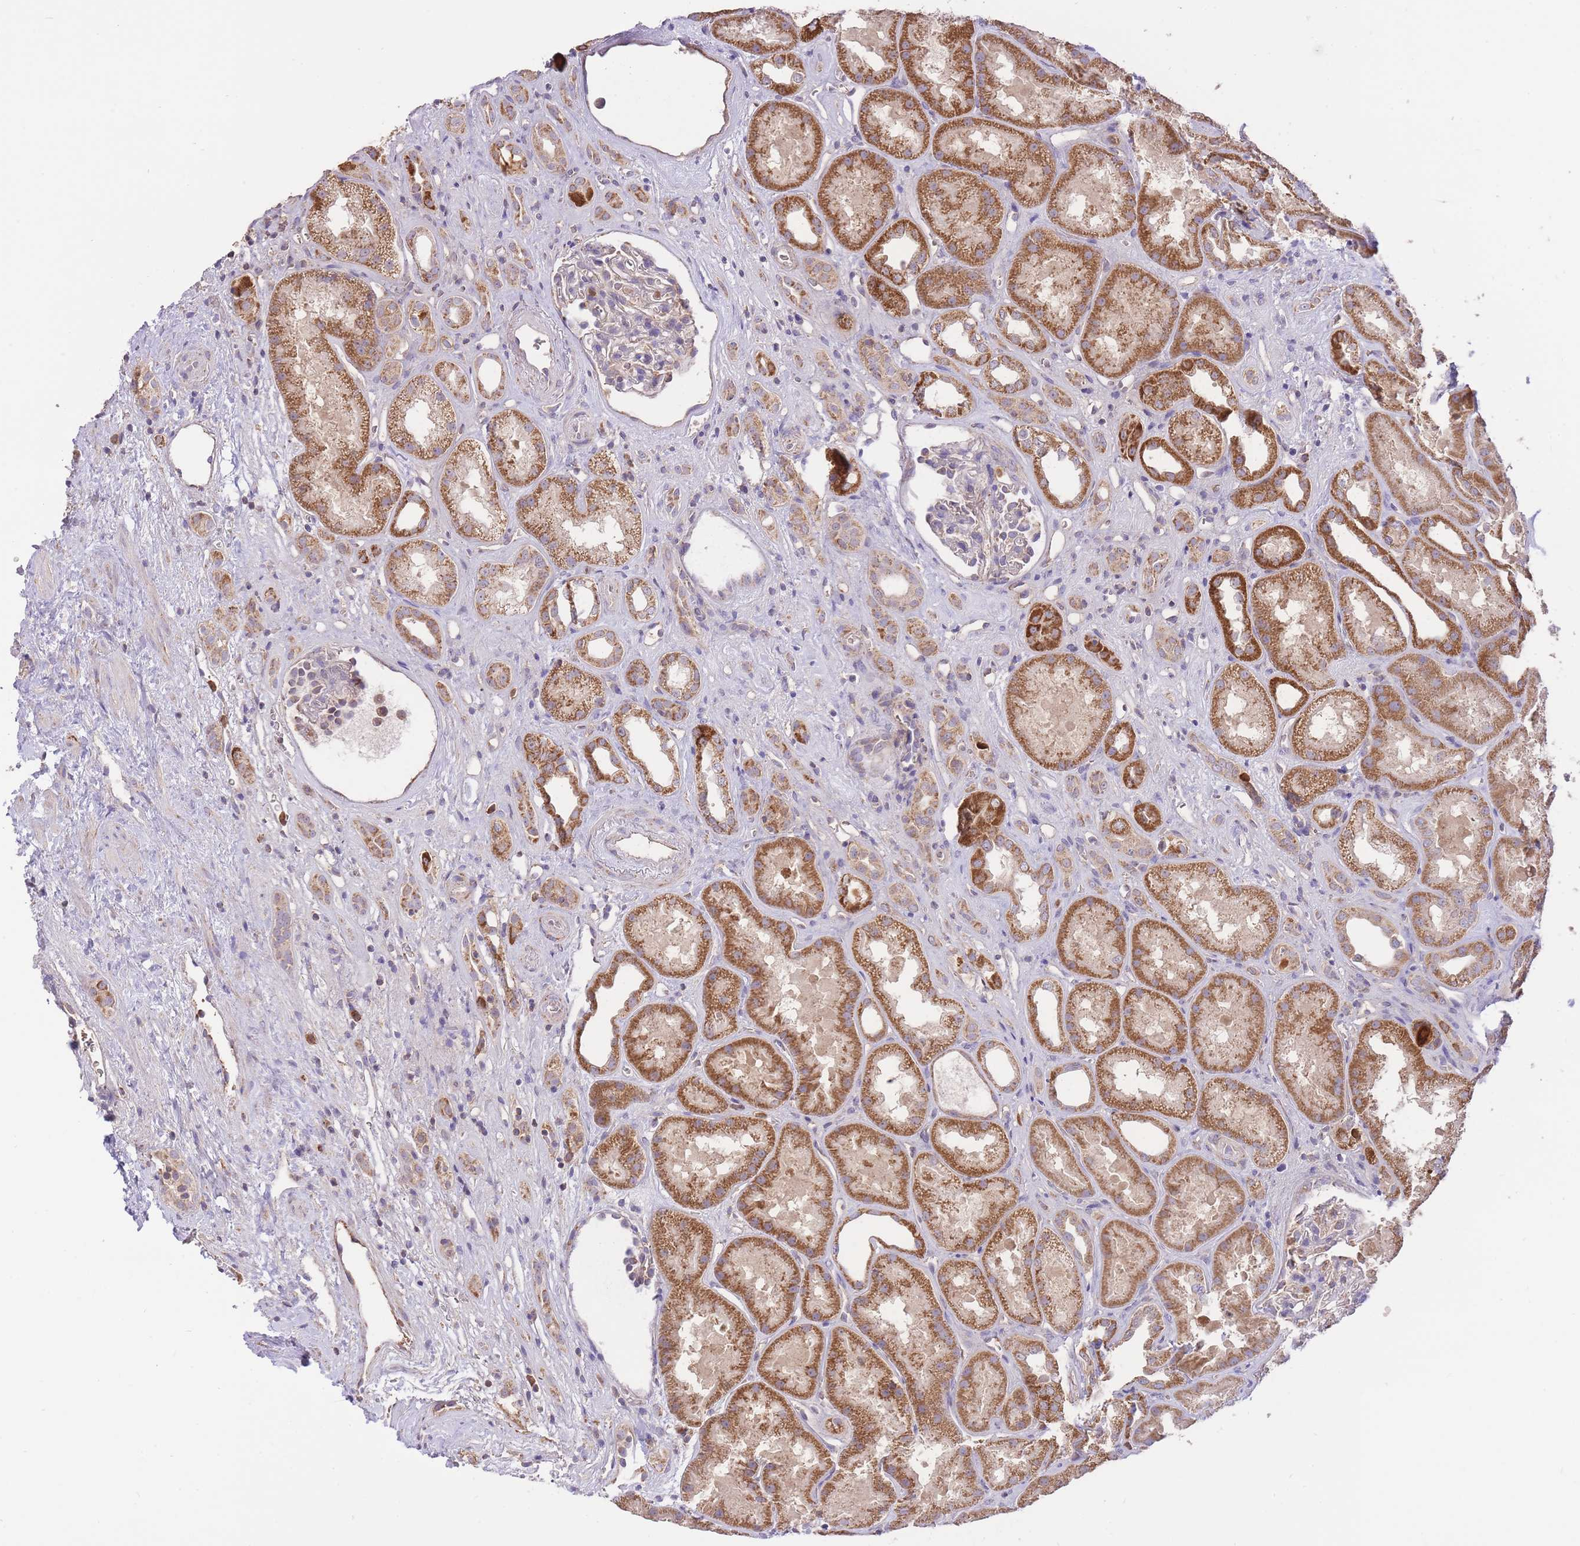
{"staining": {"intensity": "negative", "quantity": "none", "location": "none"}, "tissue": "kidney", "cell_type": "Cells in glomeruli", "image_type": "normal", "snomed": [{"axis": "morphology", "description": "Normal tissue, NOS"}, {"axis": "topography", "description": "Kidney"}], "caption": "This is a image of immunohistochemistry (IHC) staining of benign kidney, which shows no staining in cells in glomeruli. (Brightfield microscopy of DAB (3,3'-diaminobenzidine) IHC at high magnification).", "gene": "PREP", "patient": {"sex": "male", "age": 61}}